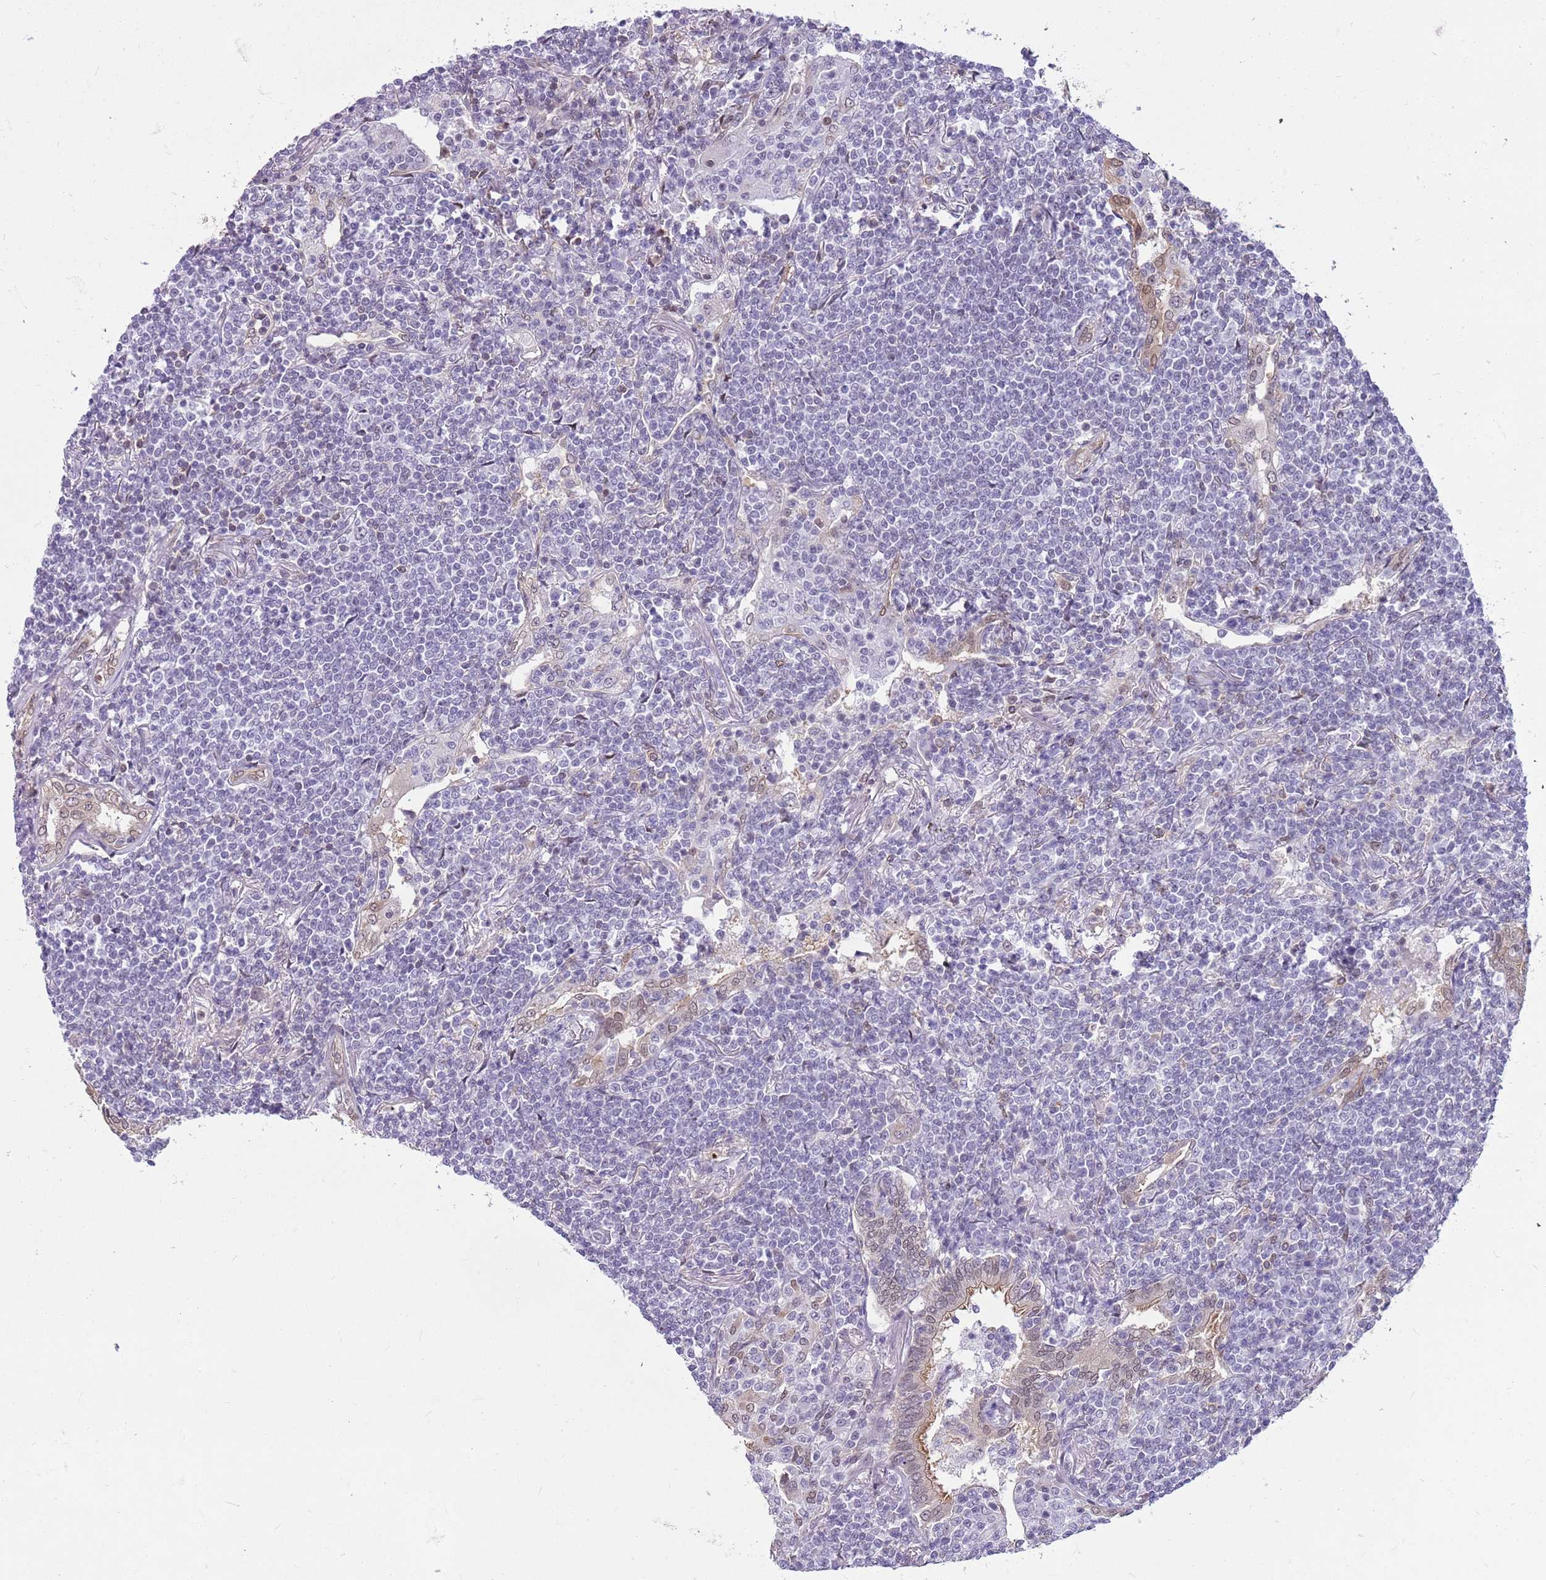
{"staining": {"intensity": "negative", "quantity": "none", "location": "none"}, "tissue": "lymphoma", "cell_type": "Tumor cells", "image_type": "cancer", "snomed": [{"axis": "morphology", "description": "Malignant lymphoma, non-Hodgkin's type, Low grade"}, {"axis": "topography", "description": "Lung"}], "caption": "A histopathology image of human low-grade malignant lymphoma, non-Hodgkin's type is negative for staining in tumor cells. (Stains: DAB (3,3'-diaminobenzidine) immunohistochemistry with hematoxylin counter stain, Microscopy: brightfield microscopy at high magnification).", "gene": "DHX32", "patient": {"sex": "female", "age": 71}}